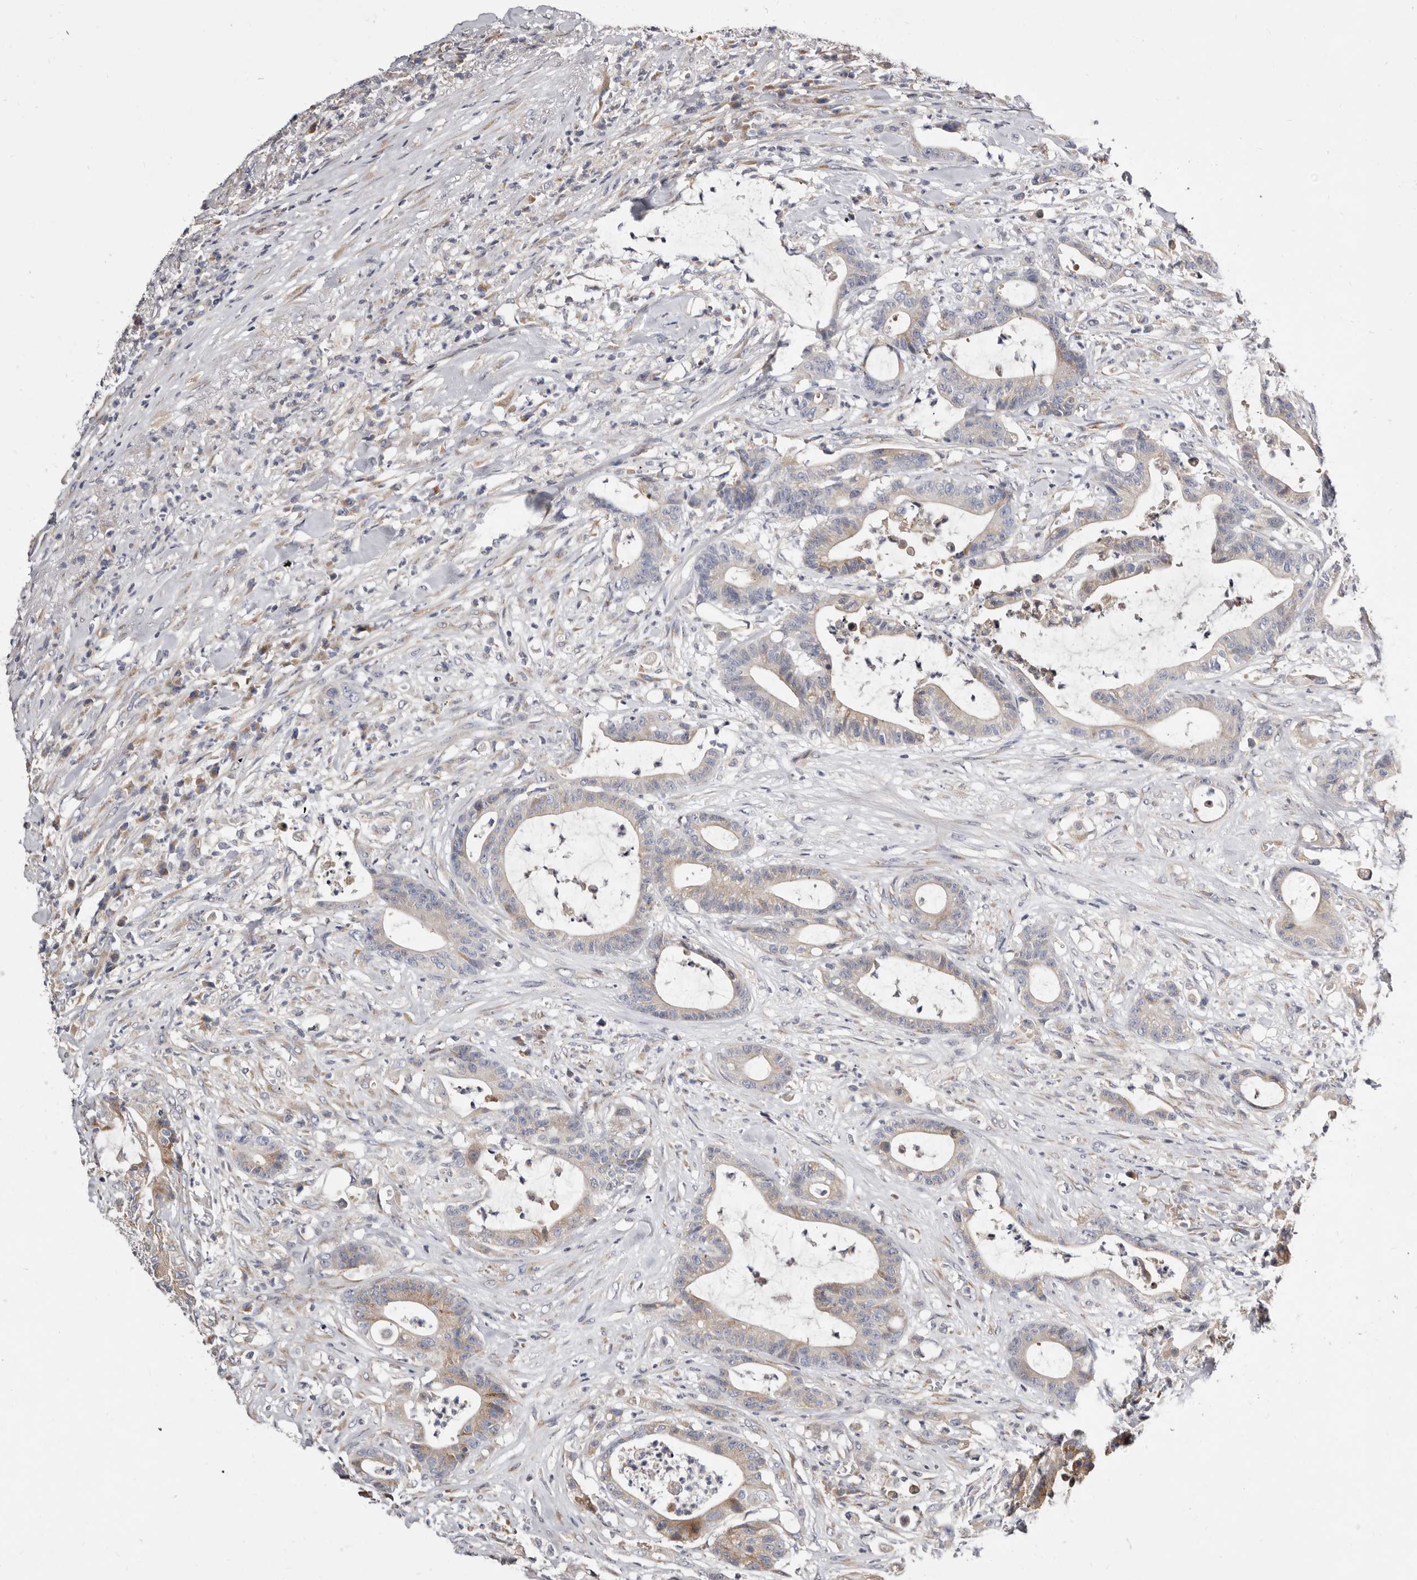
{"staining": {"intensity": "weak", "quantity": "25%-75%", "location": "cytoplasmic/membranous"}, "tissue": "colorectal cancer", "cell_type": "Tumor cells", "image_type": "cancer", "snomed": [{"axis": "morphology", "description": "Adenocarcinoma, NOS"}, {"axis": "topography", "description": "Colon"}], "caption": "Tumor cells demonstrate weak cytoplasmic/membranous expression in approximately 25%-75% of cells in colorectal cancer.", "gene": "ASIC5", "patient": {"sex": "female", "age": 84}}